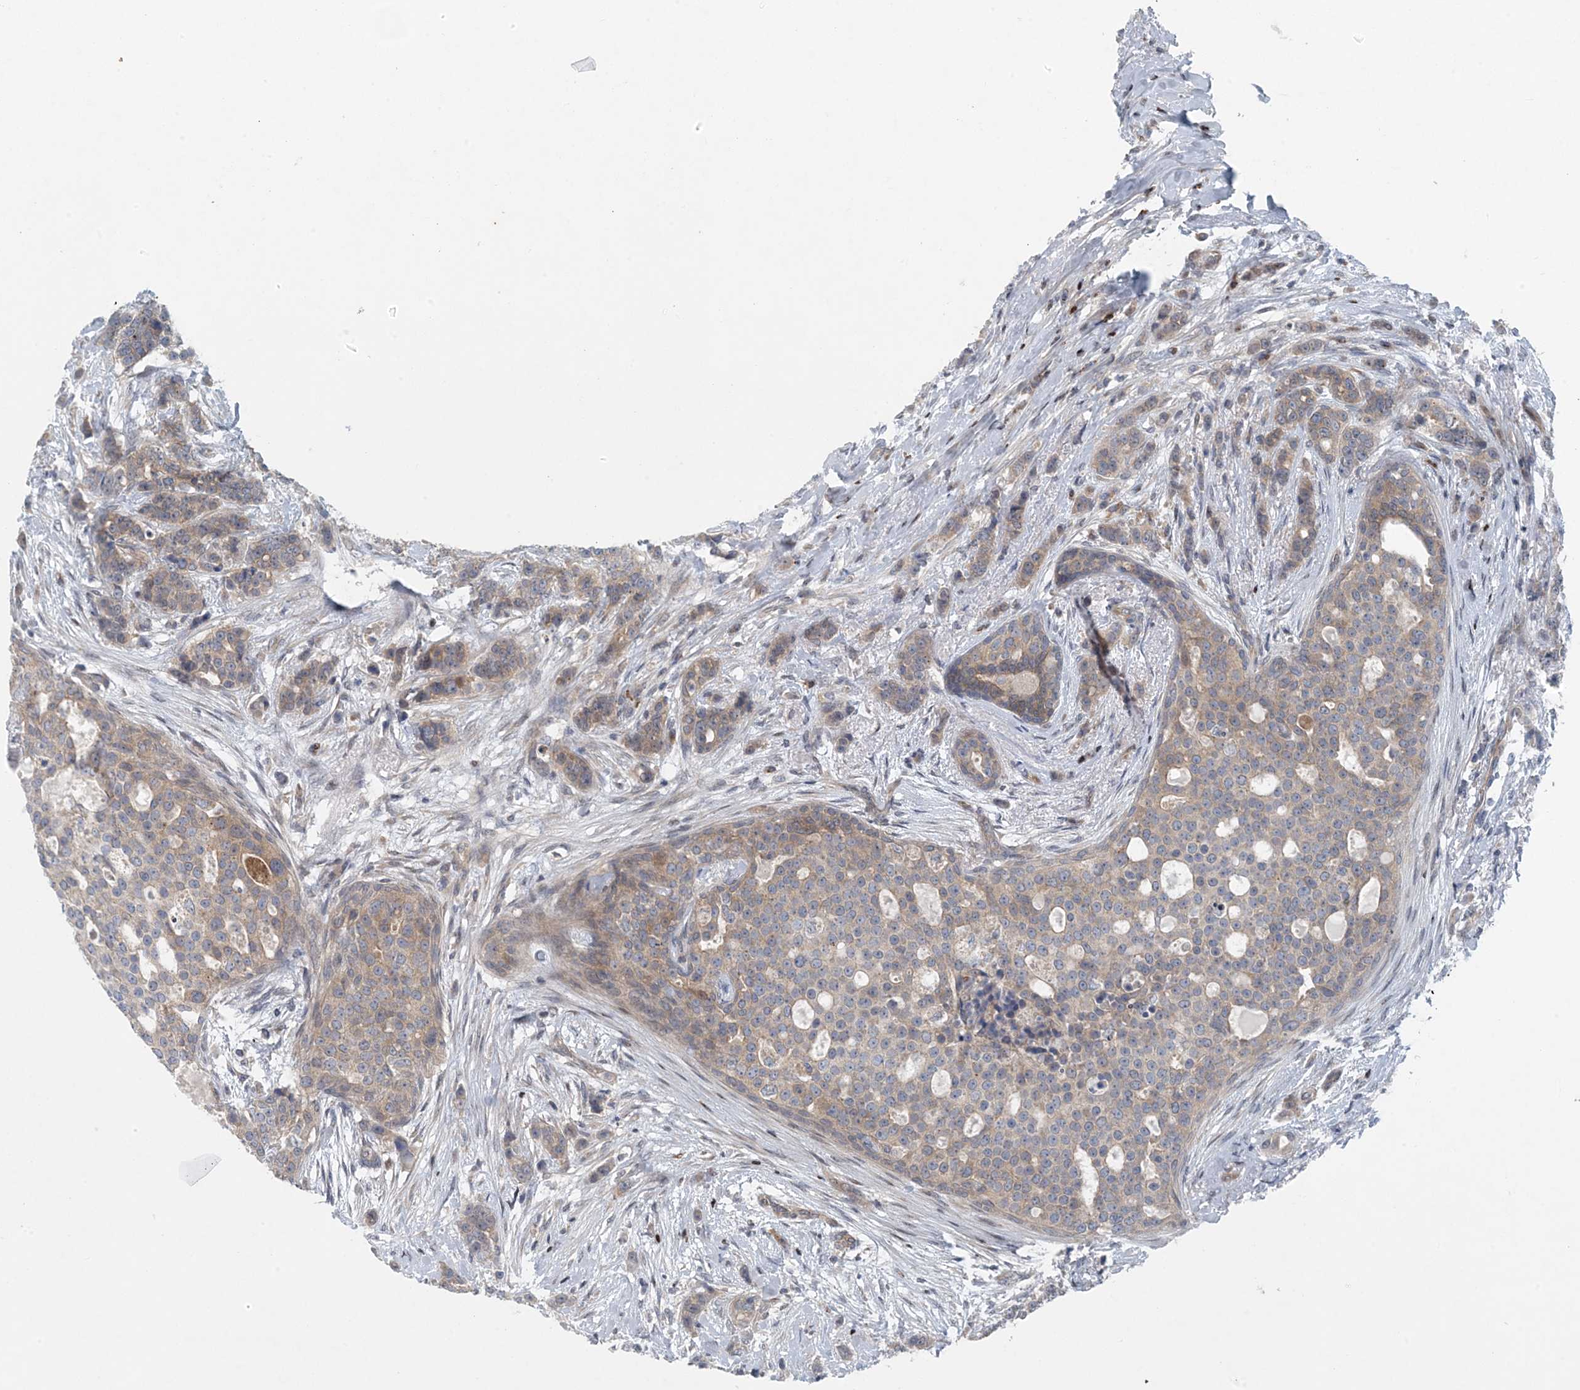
{"staining": {"intensity": "weak", "quantity": "25%-75%", "location": "cytoplasmic/membranous"}, "tissue": "breast cancer", "cell_type": "Tumor cells", "image_type": "cancer", "snomed": [{"axis": "morphology", "description": "Lobular carcinoma"}, {"axis": "topography", "description": "Breast"}], "caption": "Approximately 25%-75% of tumor cells in human breast cancer show weak cytoplasmic/membranous protein expression as visualized by brown immunohistochemical staining.", "gene": "HIKESHI", "patient": {"sex": "female", "age": 51}}